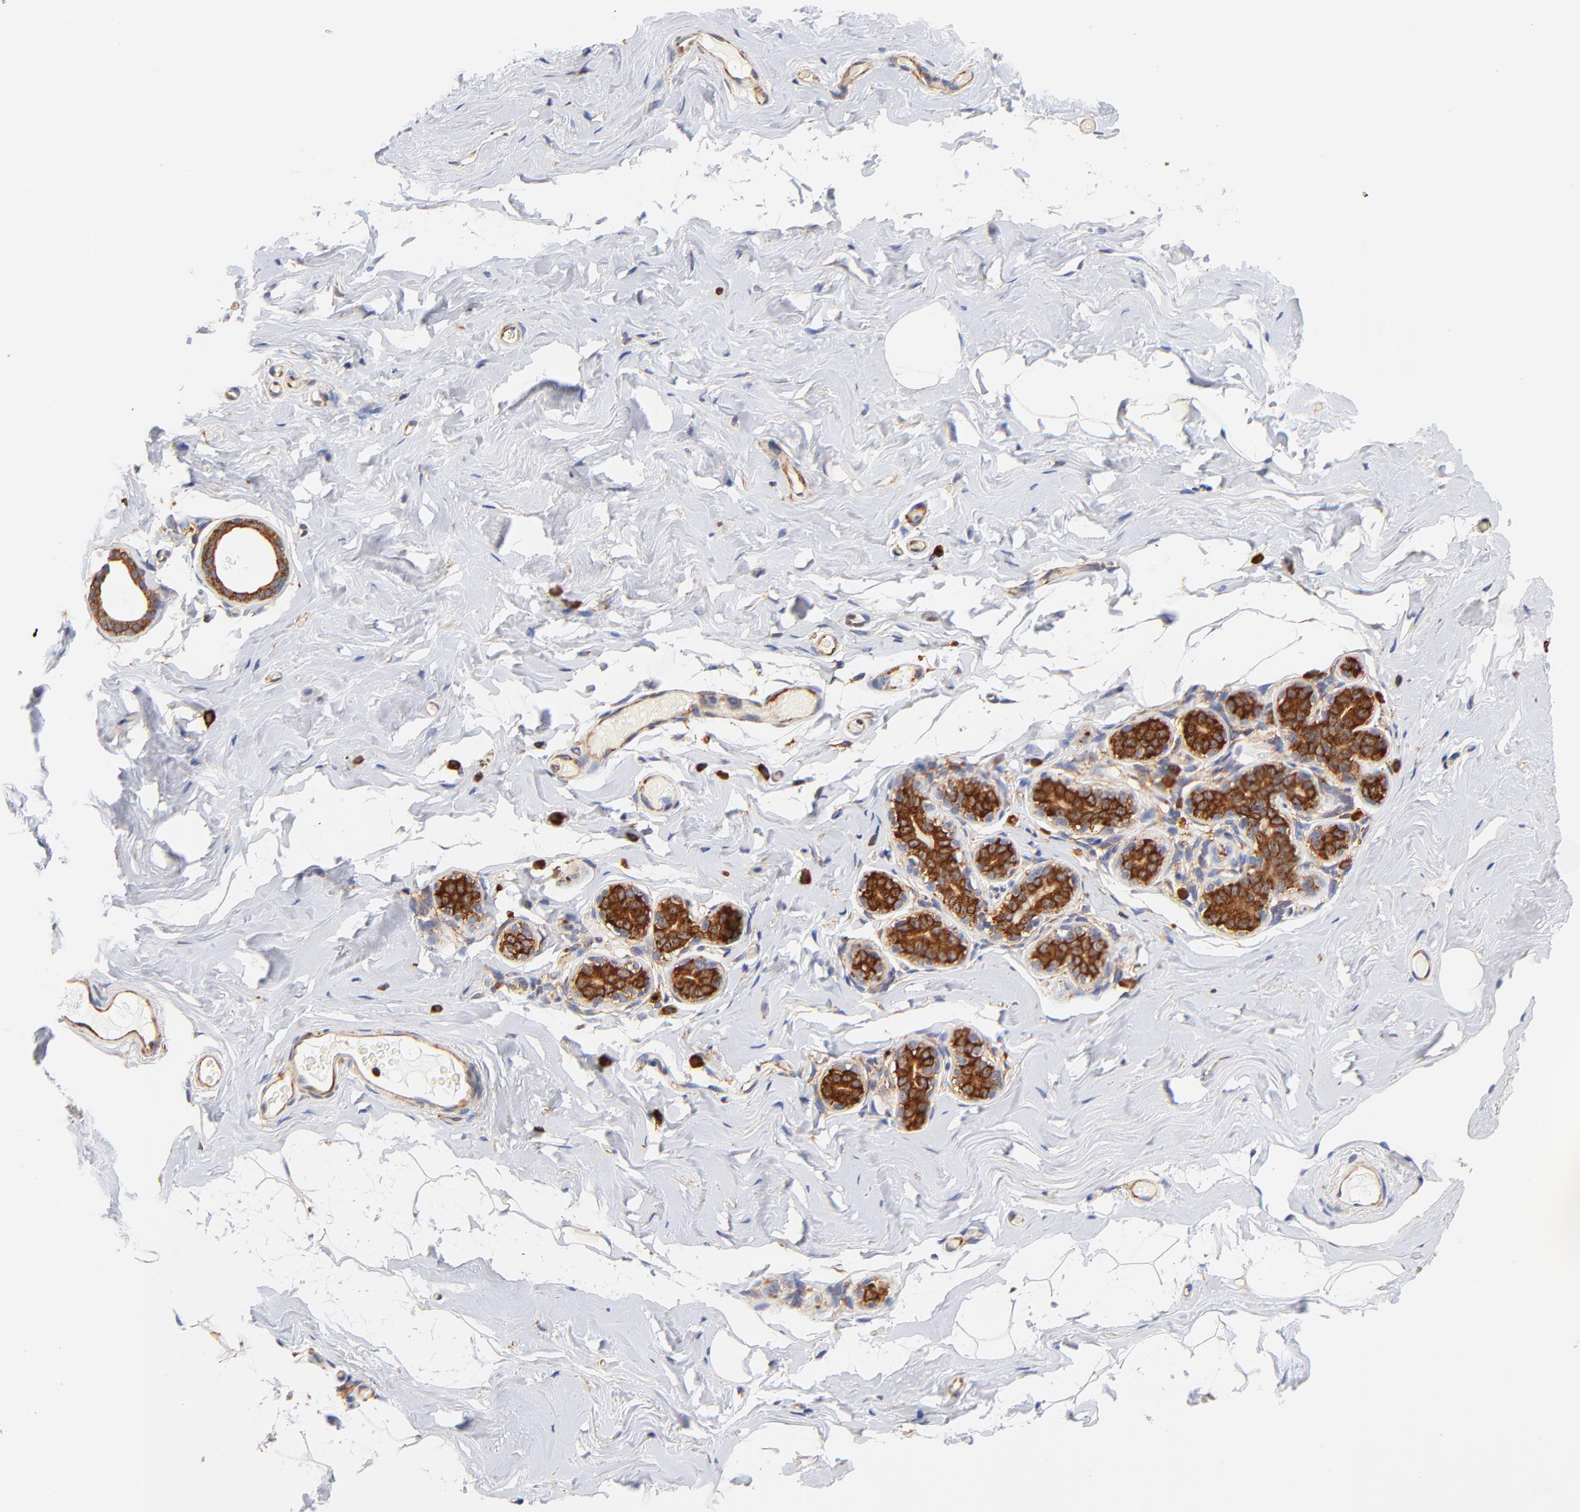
{"staining": {"intensity": "negative", "quantity": "none", "location": "none"}, "tissue": "breast", "cell_type": "Adipocytes", "image_type": "normal", "snomed": [{"axis": "morphology", "description": "Normal tissue, NOS"}, {"axis": "topography", "description": "Breast"}, {"axis": "topography", "description": "Soft tissue"}], "caption": "The immunohistochemistry (IHC) histopathology image has no significant positivity in adipocytes of breast.", "gene": "RPL27", "patient": {"sex": "female", "age": 75}}